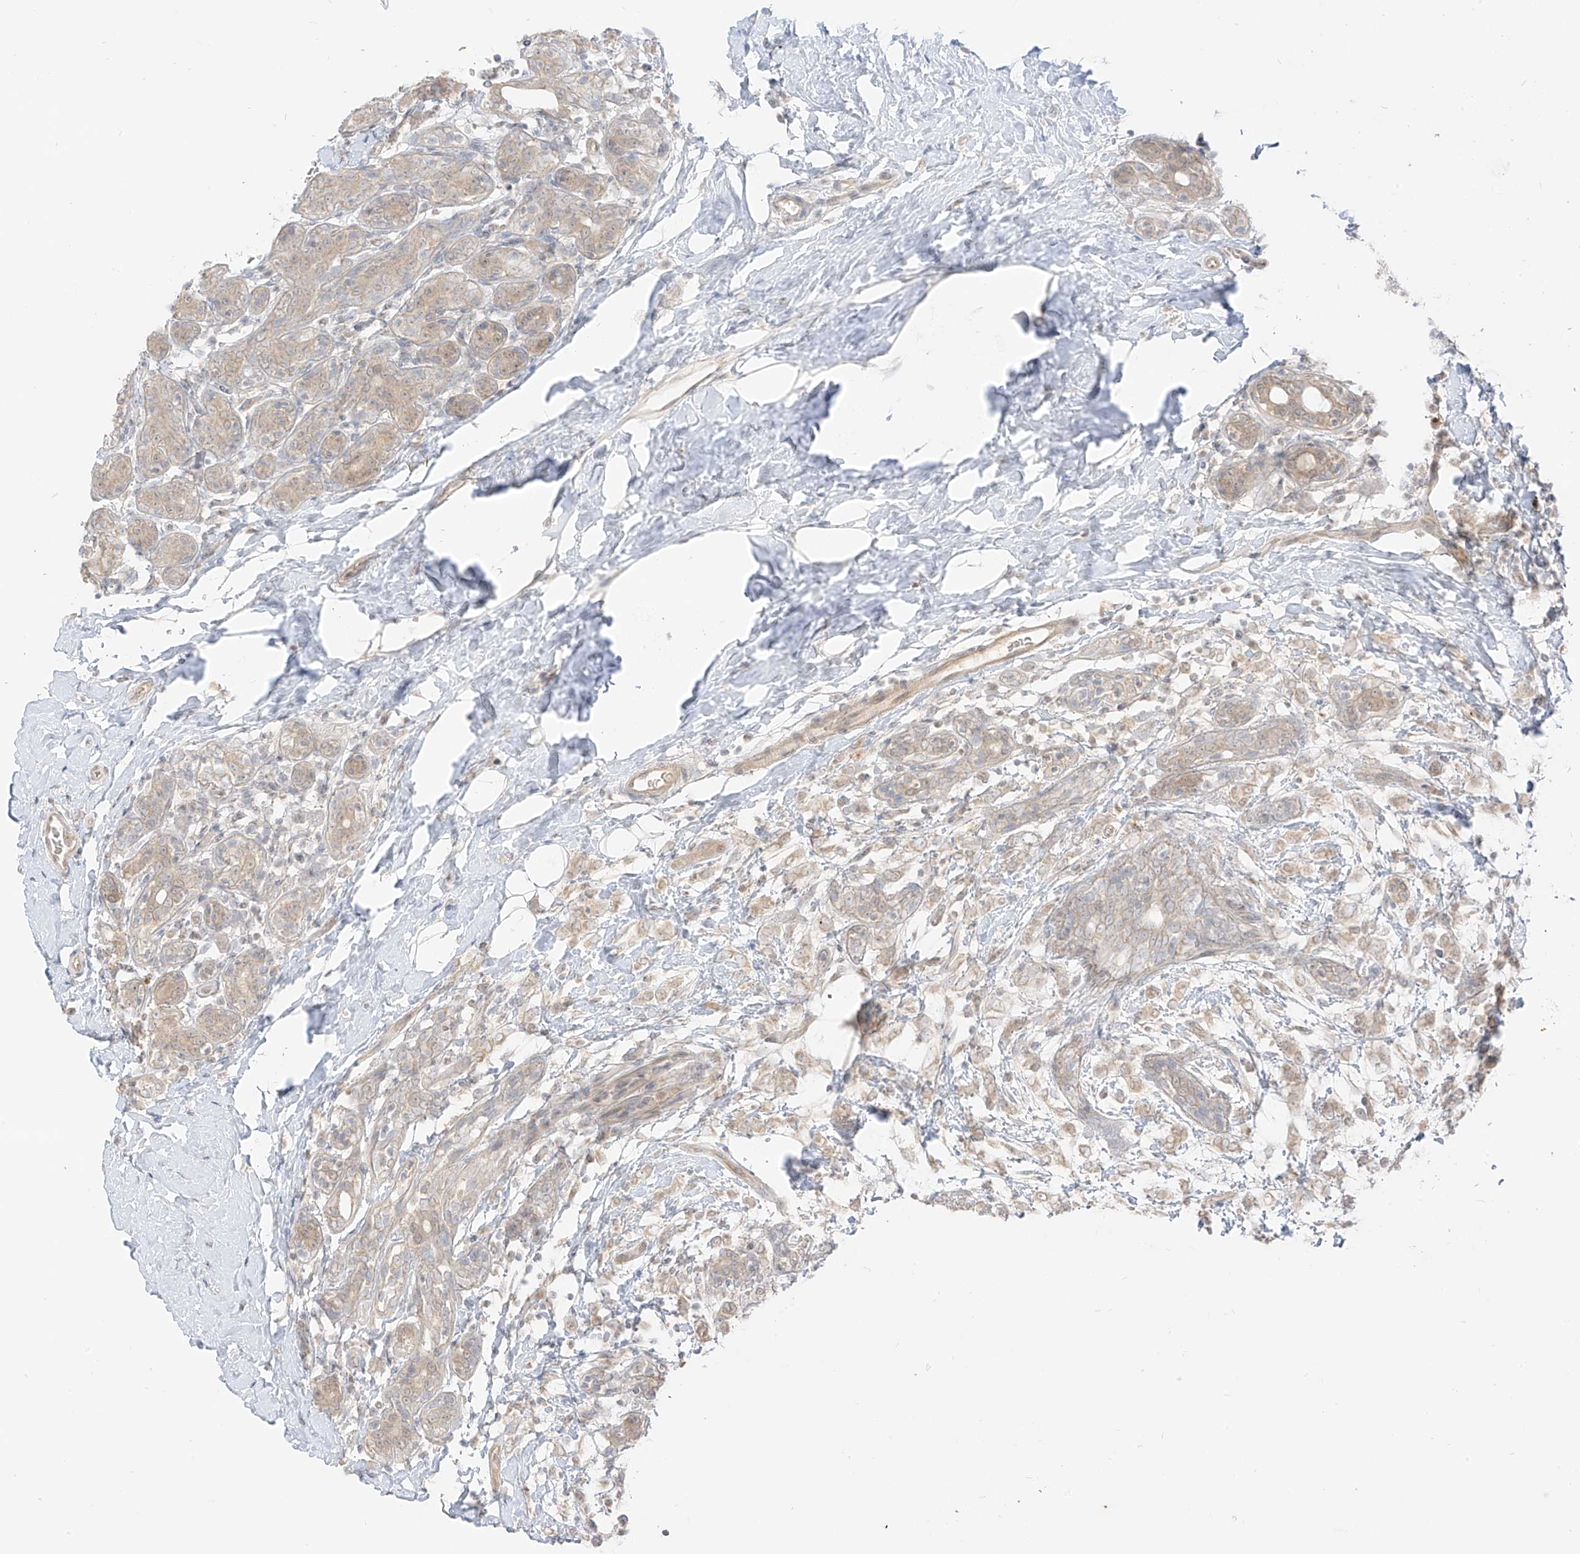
{"staining": {"intensity": "weak", "quantity": "<25%", "location": "cytoplasmic/membranous"}, "tissue": "breast cancer", "cell_type": "Tumor cells", "image_type": "cancer", "snomed": [{"axis": "morphology", "description": "Normal tissue, NOS"}, {"axis": "morphology", "description": "Lobular carcinoma"}, {"axis": "topography", "description": "Breast"}], "caption": "Photomicrograph shows no significant protein expression in tumor cells of lobular carcinoma (breast).", "gene": "LIPT1", "patient": {"sex": "female", "age": 47}}